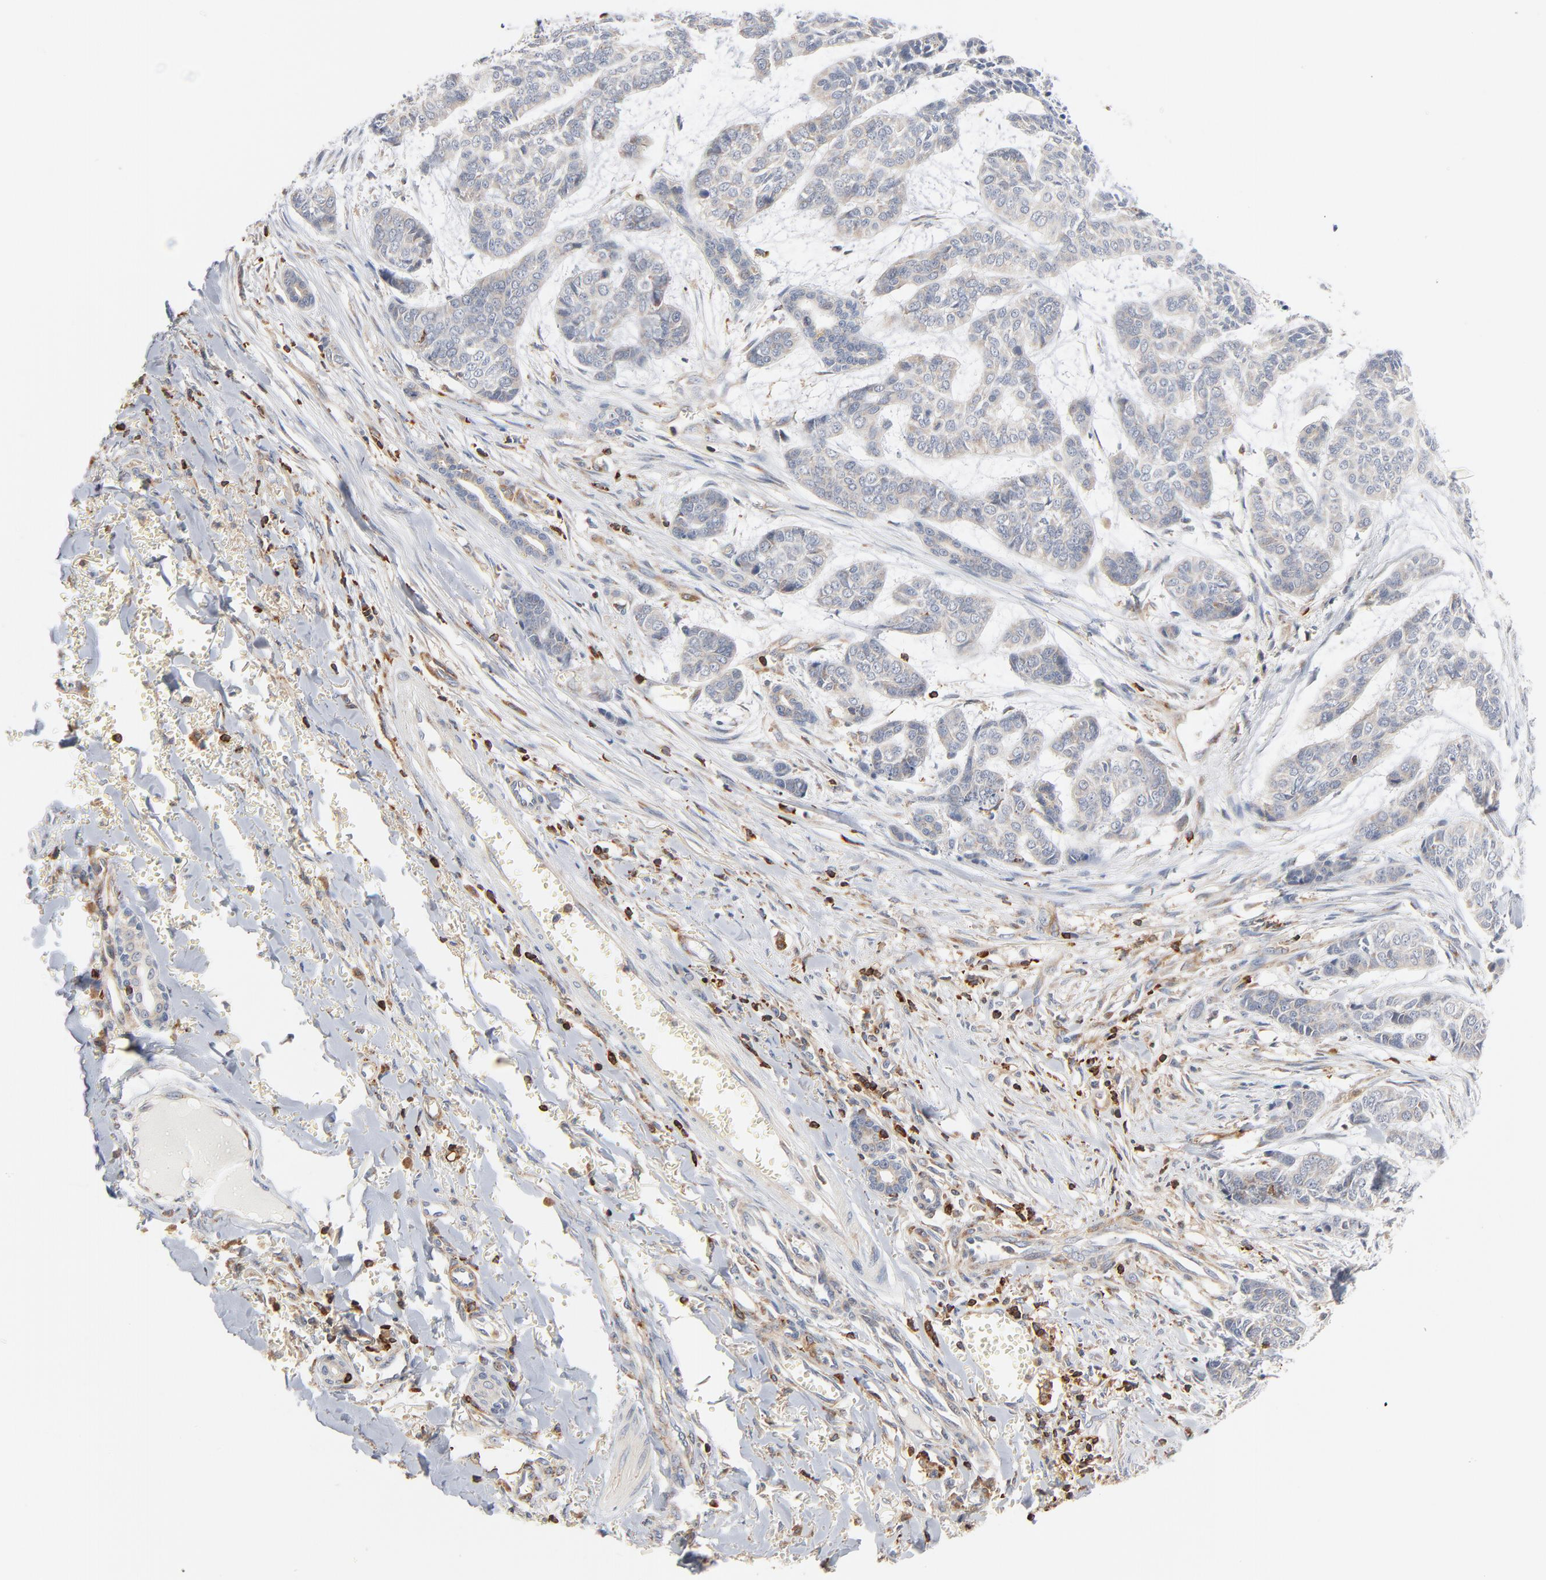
{"staining": {"intensity": "negative", "quantity": "none", "location": "none"}, "tissue": "skin cancer", "cell_type": "Tumor cells", "image_type": "cancer", "snomed": [{"axis": "morphology", "description": "Basal cell carcinoma"}, {"axis": "topography", "description": "Skin"}], "caption": "Immunohistochemistry (IHC) of human skin basal cell carcinoma displays no positivity in tumor cells. (DAB (3,3'-diaminobenzidine) IHC, high magnification).", "gene": "SH3KBP1", "patient": {"sex": "female", "age": 64}}